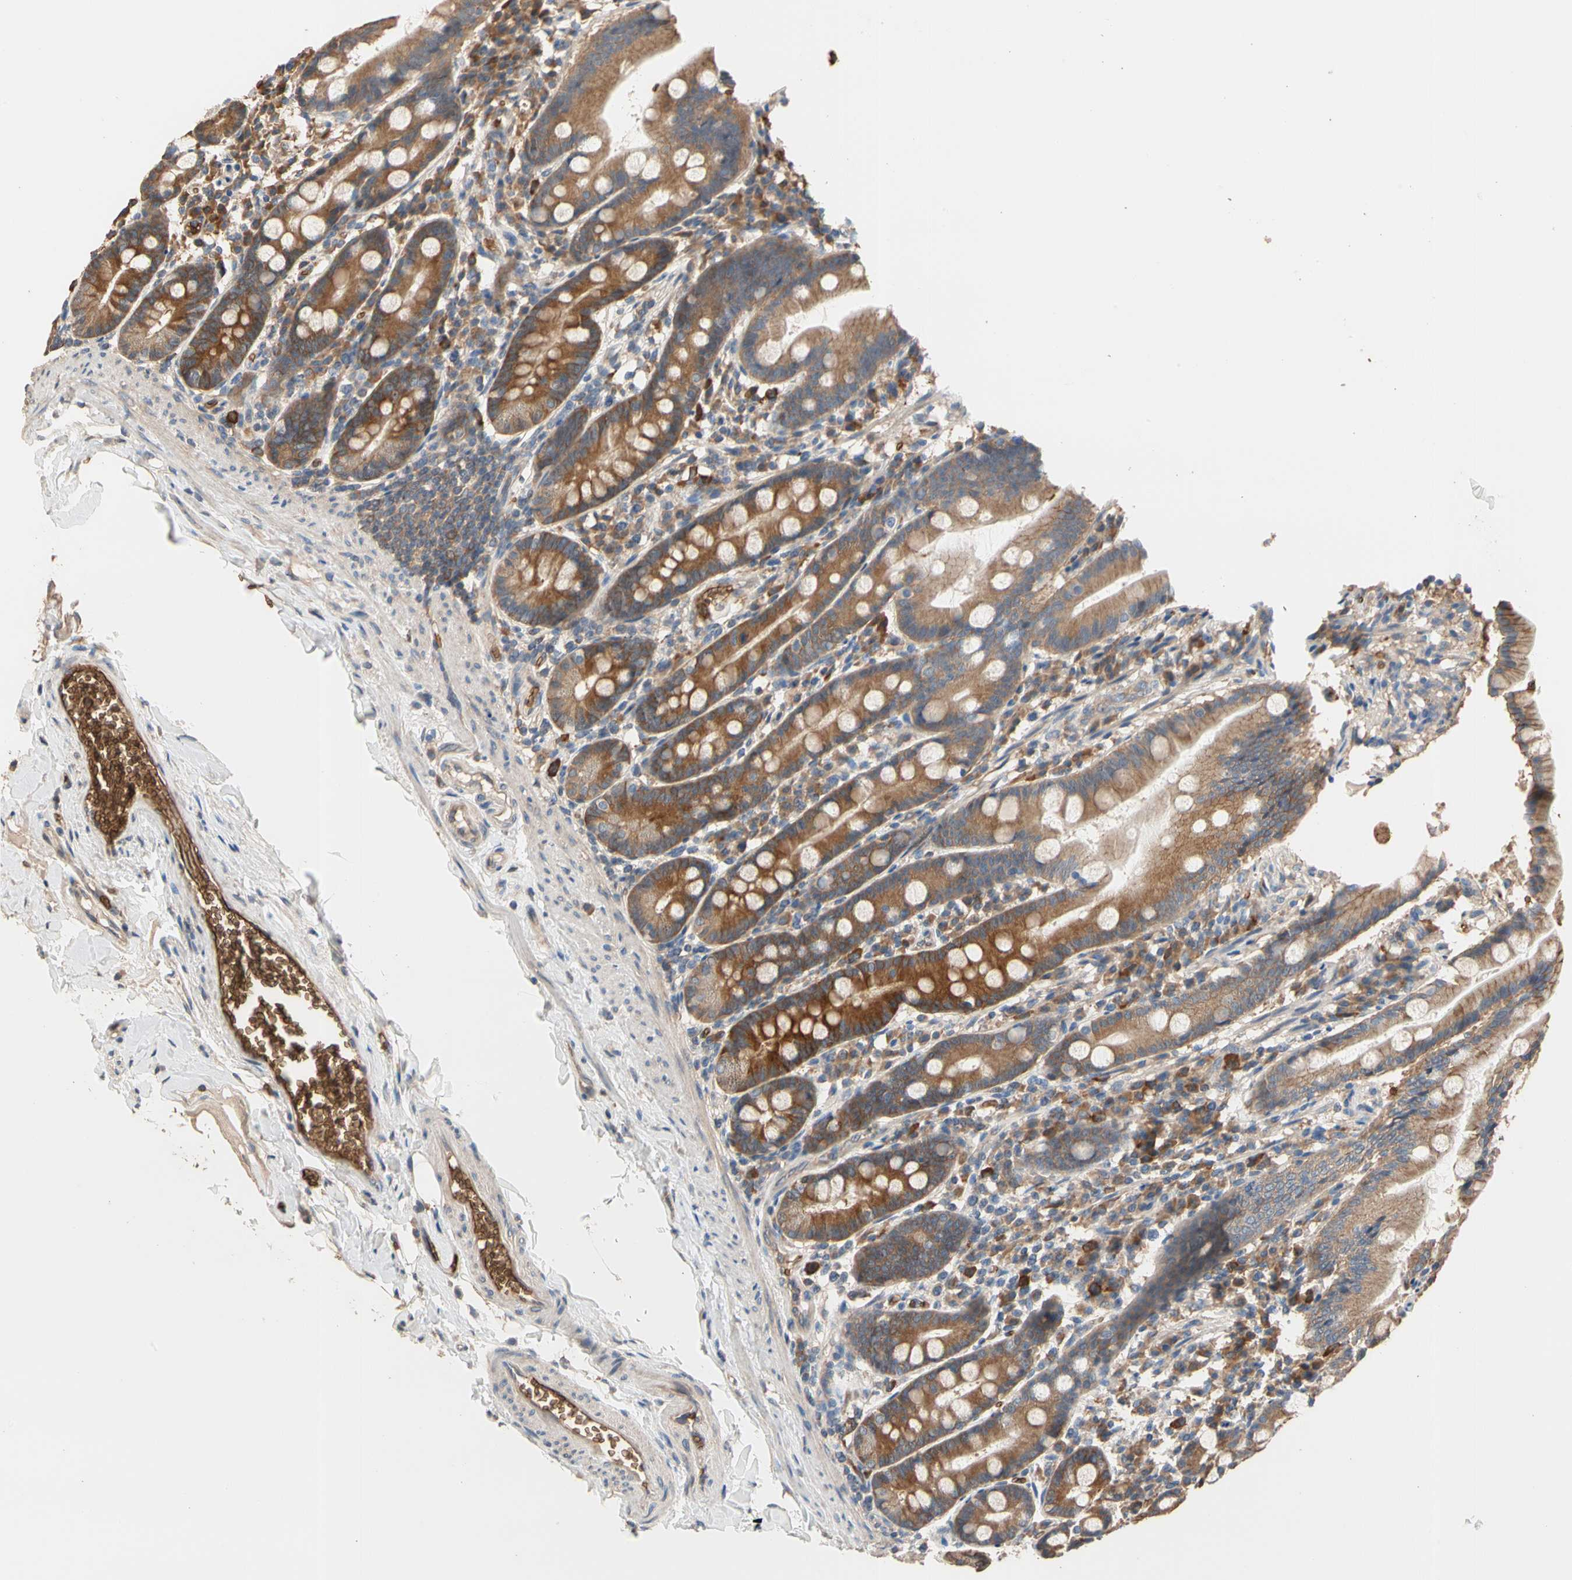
{"staining": {"intensity": "strong", "quantity": "25%-75%", "location": "cytoplasmic/membranous"}, "tissue": "duodenum", "cell_type": "Glandular cells", "image_type": "normal", "snomed": [{"axis": "morphology", "description": "Normal tissue, NOS"}, {"axis": "topography", "description": "Duodenum"}], "caption": "Immunohistochemical staining of benign duodenum shows high levels of strong cytoplasmic/membranous staining in approximately 25%-75% of glandular cells.", "gene": "RIOK2", "patient": {"sex": "male", "age": 50}}